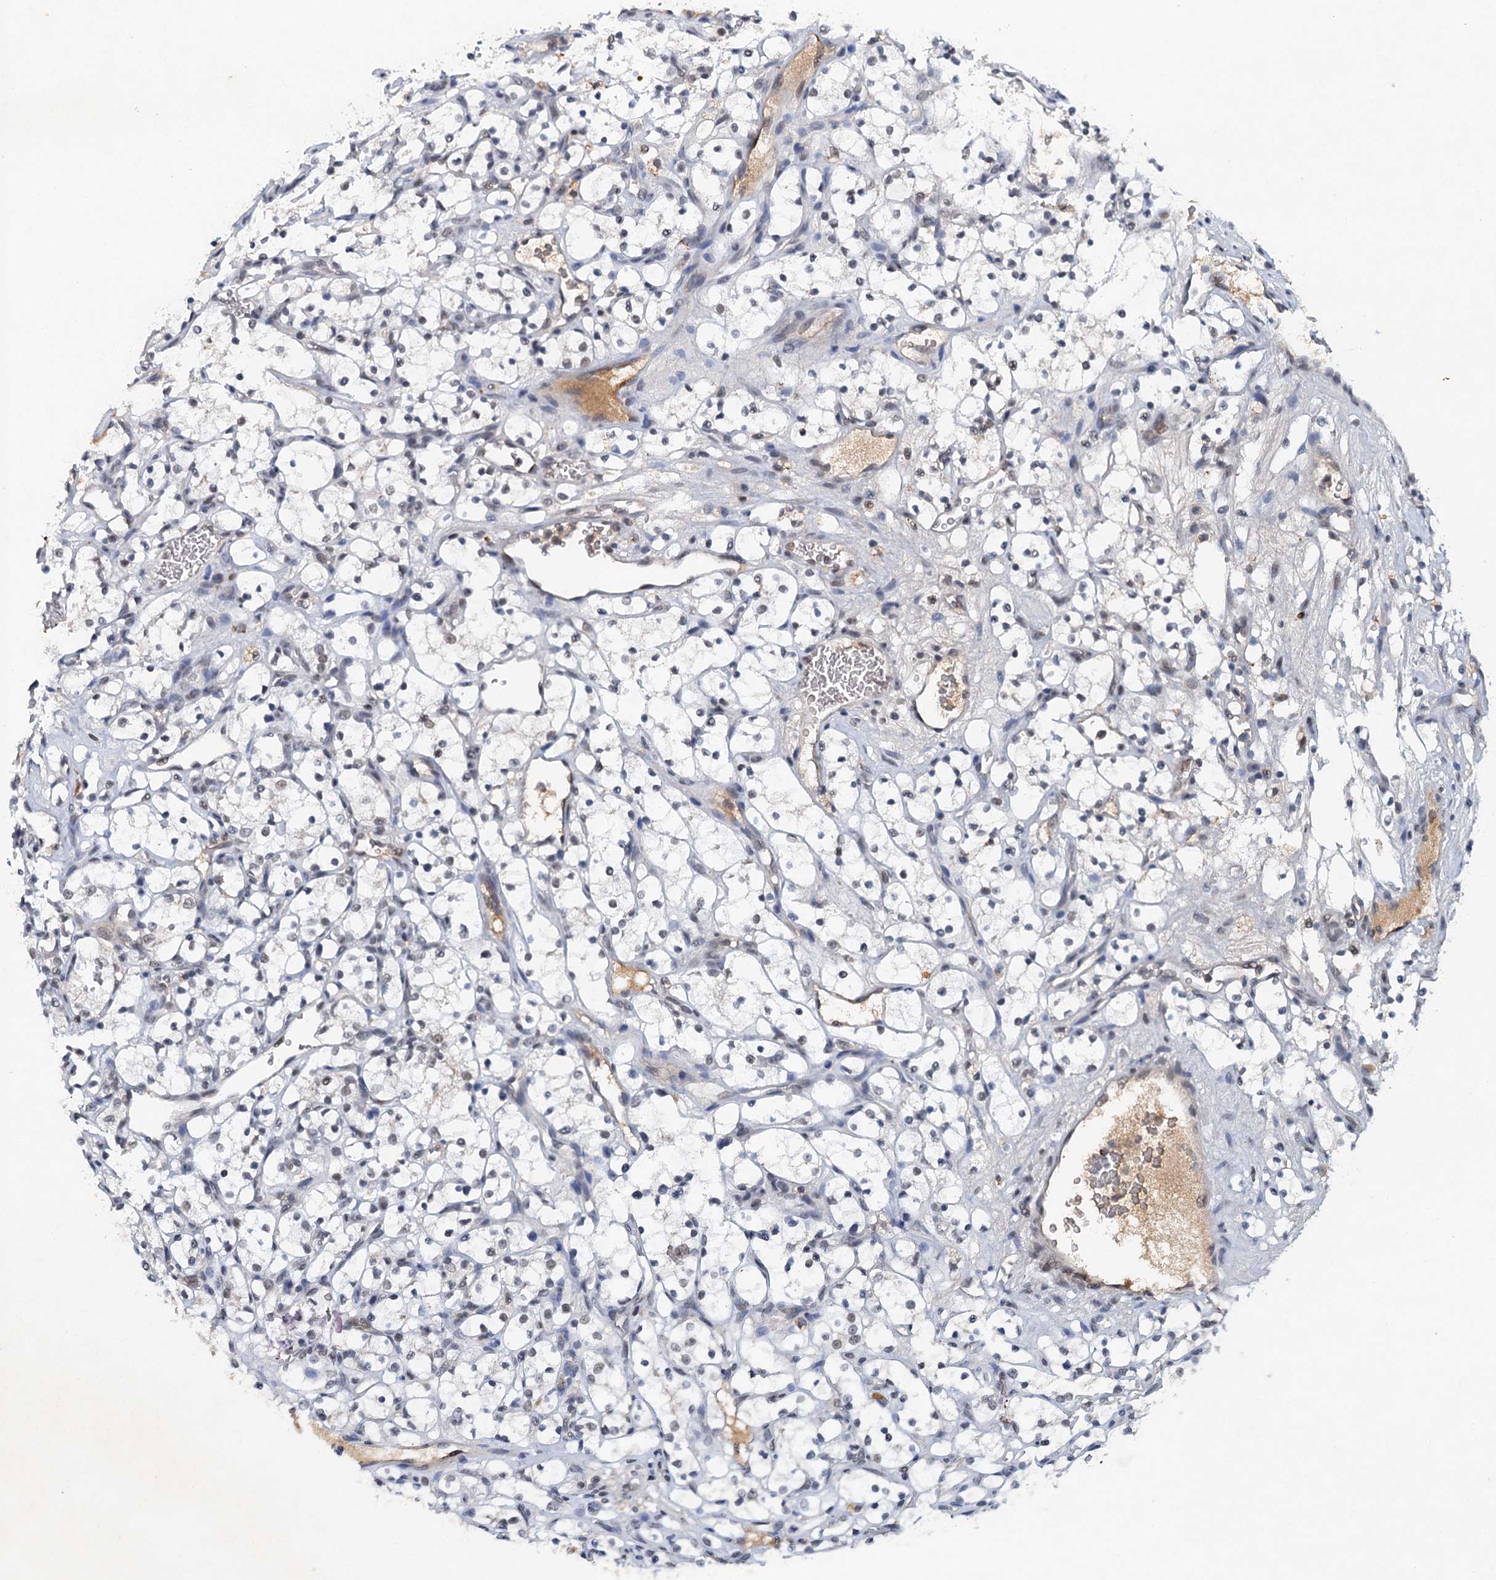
{"staining": {"intensity": "weak", "quantity": "<25%", "location": "nuclear"}, "tissue": "renal cancer", "cell_type": "Tumor cells", "image_type": "cancer", "snomed": [{"axis": "morphology", "description": "Adenocarcinoma, NOS"}, {"axis": "topography", "description": "Kidney"}], "caption": "High magnification brightfield microscopy of renal cancer (adenocarcinoma) stained with DAB (3,3'-diaminobenzidine) (brown) and counterstained with hematoxylin (blue): tumor cells show no significant expression.", "gene": "CSTF3", "patient": {"sex": "female", "age": 69}}